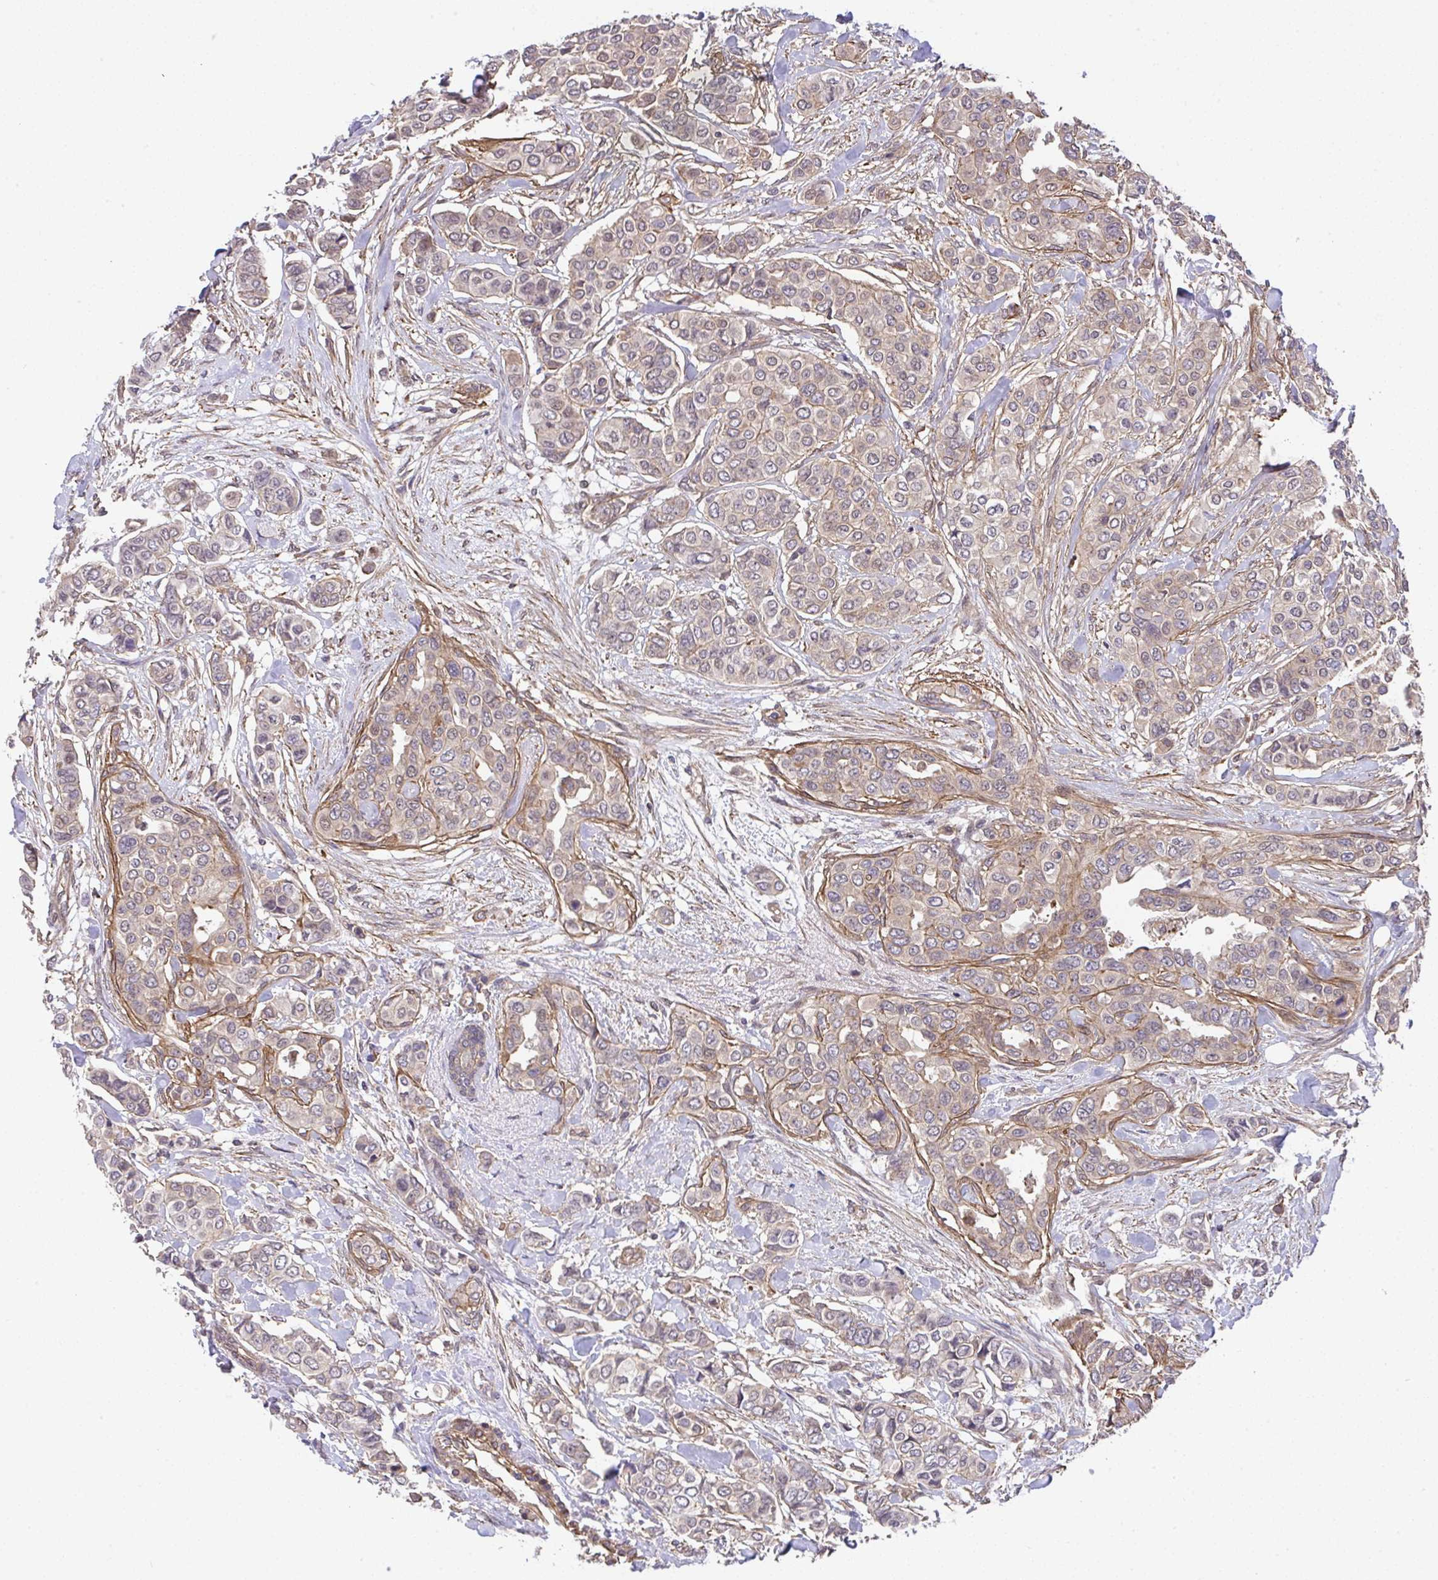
{"staining": {"intensity": "weak", "quantity": "25%-75%", "location": "cytoplasmic/membranous"}, "tissue": "breast cancer", "cell_type": "Tumor cells", "image_type": "cancer", "snomed": [{"axis": "morphology", "description": "Lobular carcinoma"}, {"axis": "topography", "description": "Breast"}], "caption": "Human lobular carcinoma (breast) stained with a protein marker exhibits weak staining in tumor cells.", "gene": "ZNF696", "patient": {"sex": "female", "age": 51}}